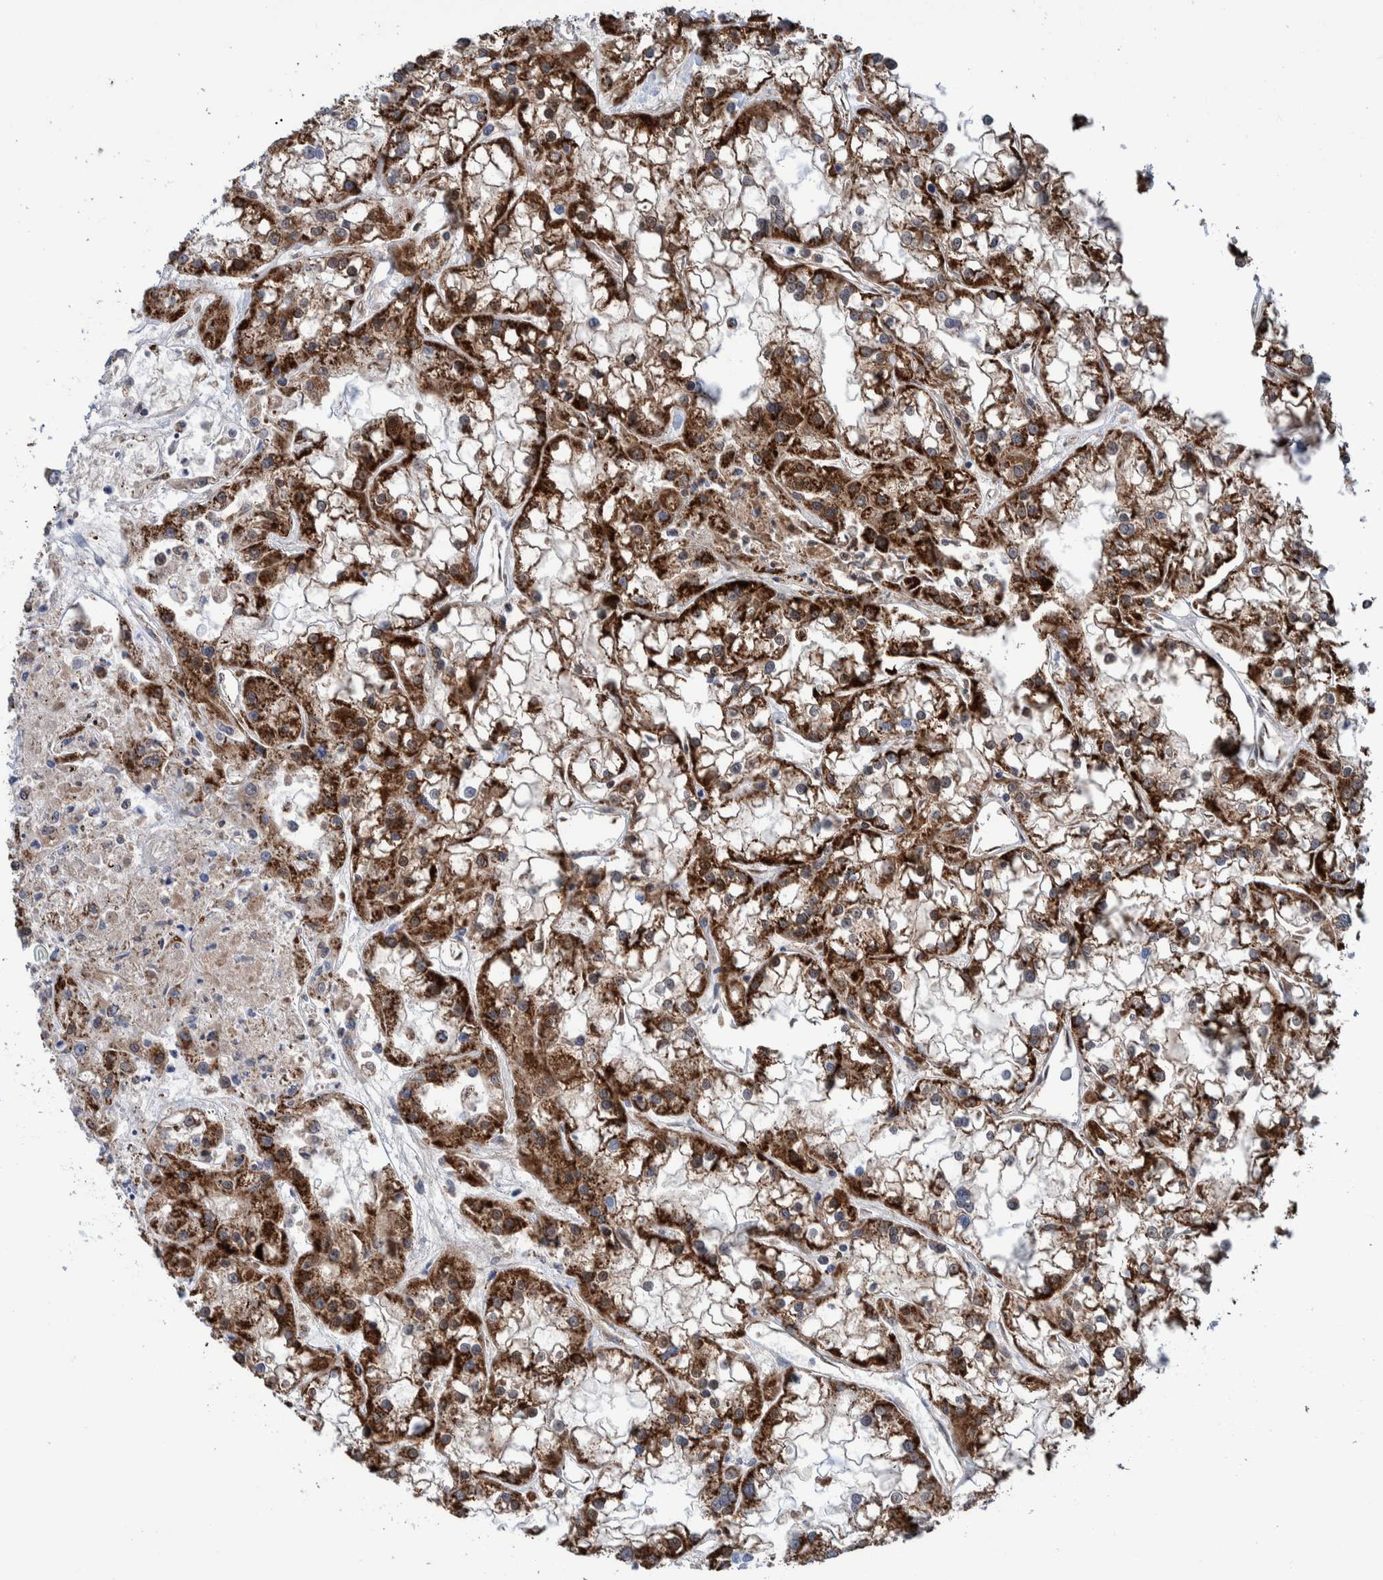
{"staining": {"intensity": "strong", "quantity": ">75%", "location": "cytoplasmic/membranous"}, "tissue": "renal cancer", "cell_type": "Tumor cells", "image_type": "cancer", "snomed": [{"axis": "morphology", "description": "Adenocarcinoma, NOS"}, {"axis": "topography", "description": "Kidney"}], "caption": "High-magnification brightfield microscopy of renal cancer (adenocarcinoma) stained with DAB (brown) and counterstained with hematoxylin (blue). tumor cells exhibit strong cytoplasmic/membranous expression is present in approximately>75% of cells.", "gene": "DECR1", "patient": {"sex": "female", "age": 52}}